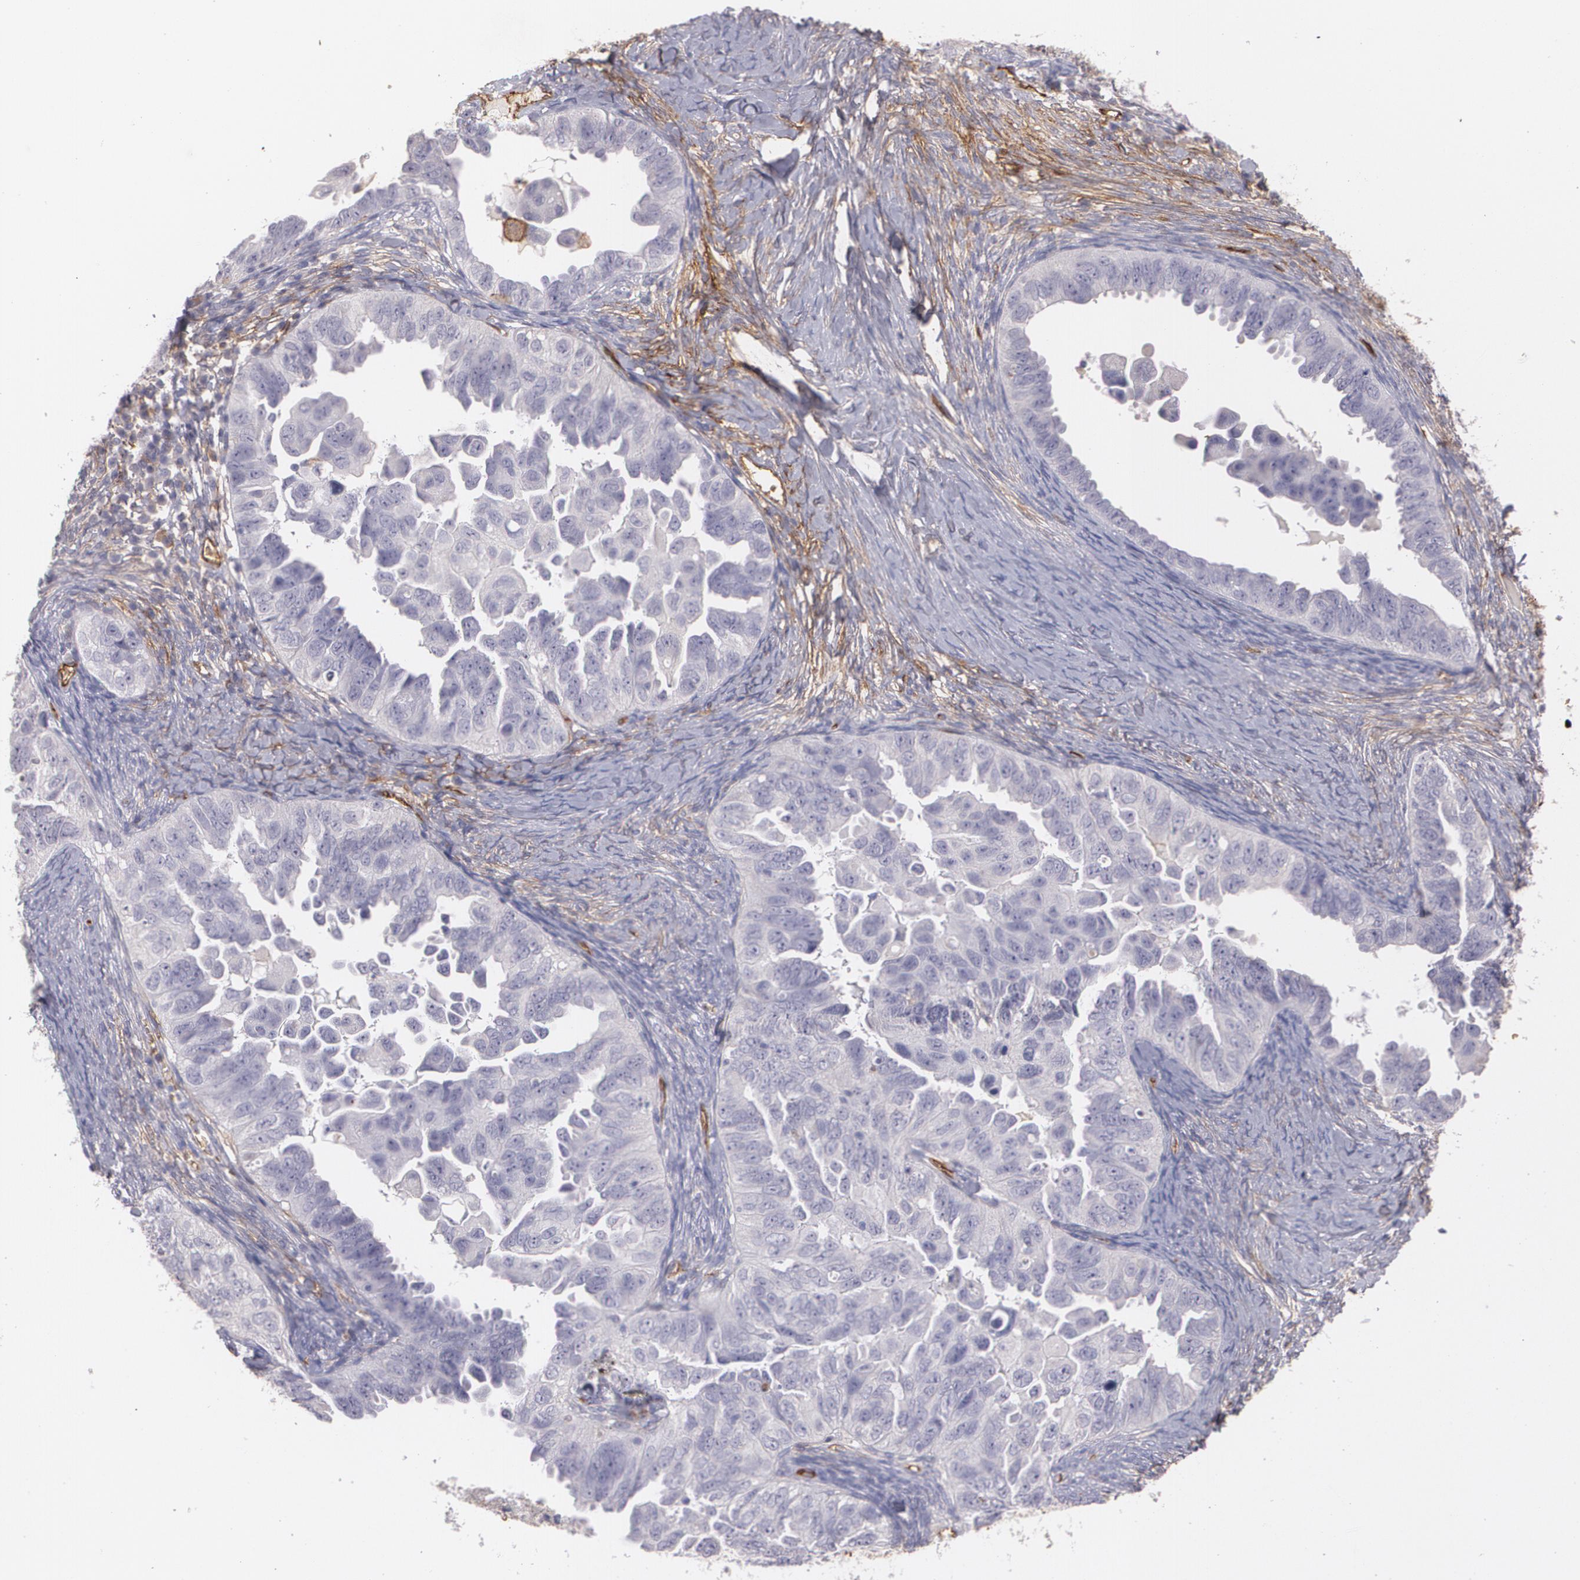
{"staining": {"intensity": "negative", "quantity": "none", "location": "none"}, "tissue": "ovarian cancer", "cell_type": "Tumor cells", "image_type": "cancer", "snomed": [{"axis": "morphology", "description": "Cystadenocarcinoma, serous, NOS"}, {"axis": "topography", "description": "Ovary"}], "caption": "This is an immunohistochemistry (IHC) histopathology image of human ovarian cancer (serous cystadenocarcinoma). There is no expression in tumor cells.", "gene": "ACE", "patient": {"sex": "female", "age": 82}}